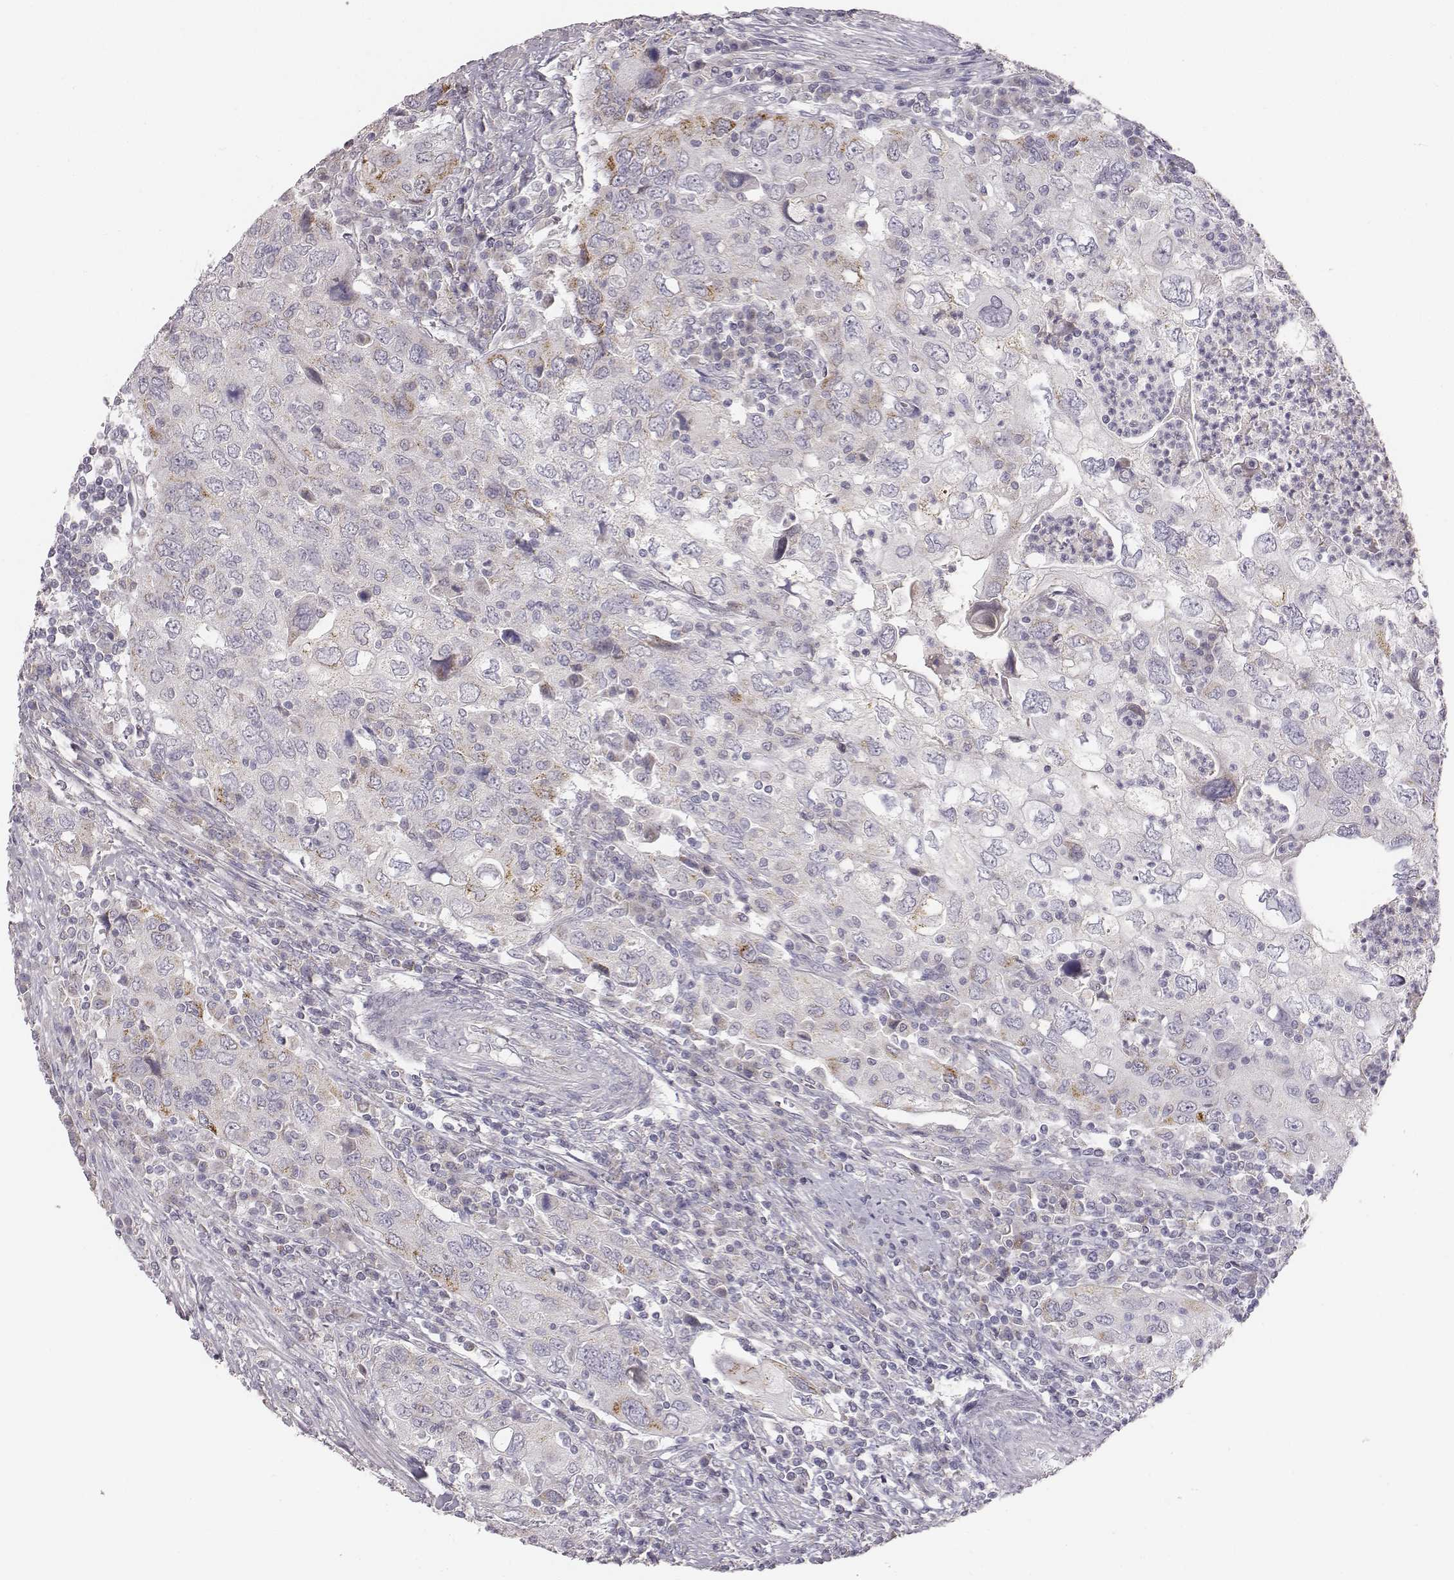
{"staining": {"intensity": "negative", "quantity": "none", "location": "none"}, "tissue": "urothelial cancer", "cell_type": "Tumor cells", "image_type": "cancer", "snomed": [{"axis": "morphology", "description": "Urothelial carcinoma, High grade"}, {"axis": "topography", "description": "Urinary bladder"}], "caption": "Immunohistochemistry image of neoplastic tissue: urothelial cancer stained with DAB (3,3'-diaminobenzidine) demonstrates no significant protein positivity in tumor cells.", "gene": "ABCD3", "patient": {"sex": "male", "age": 76}}